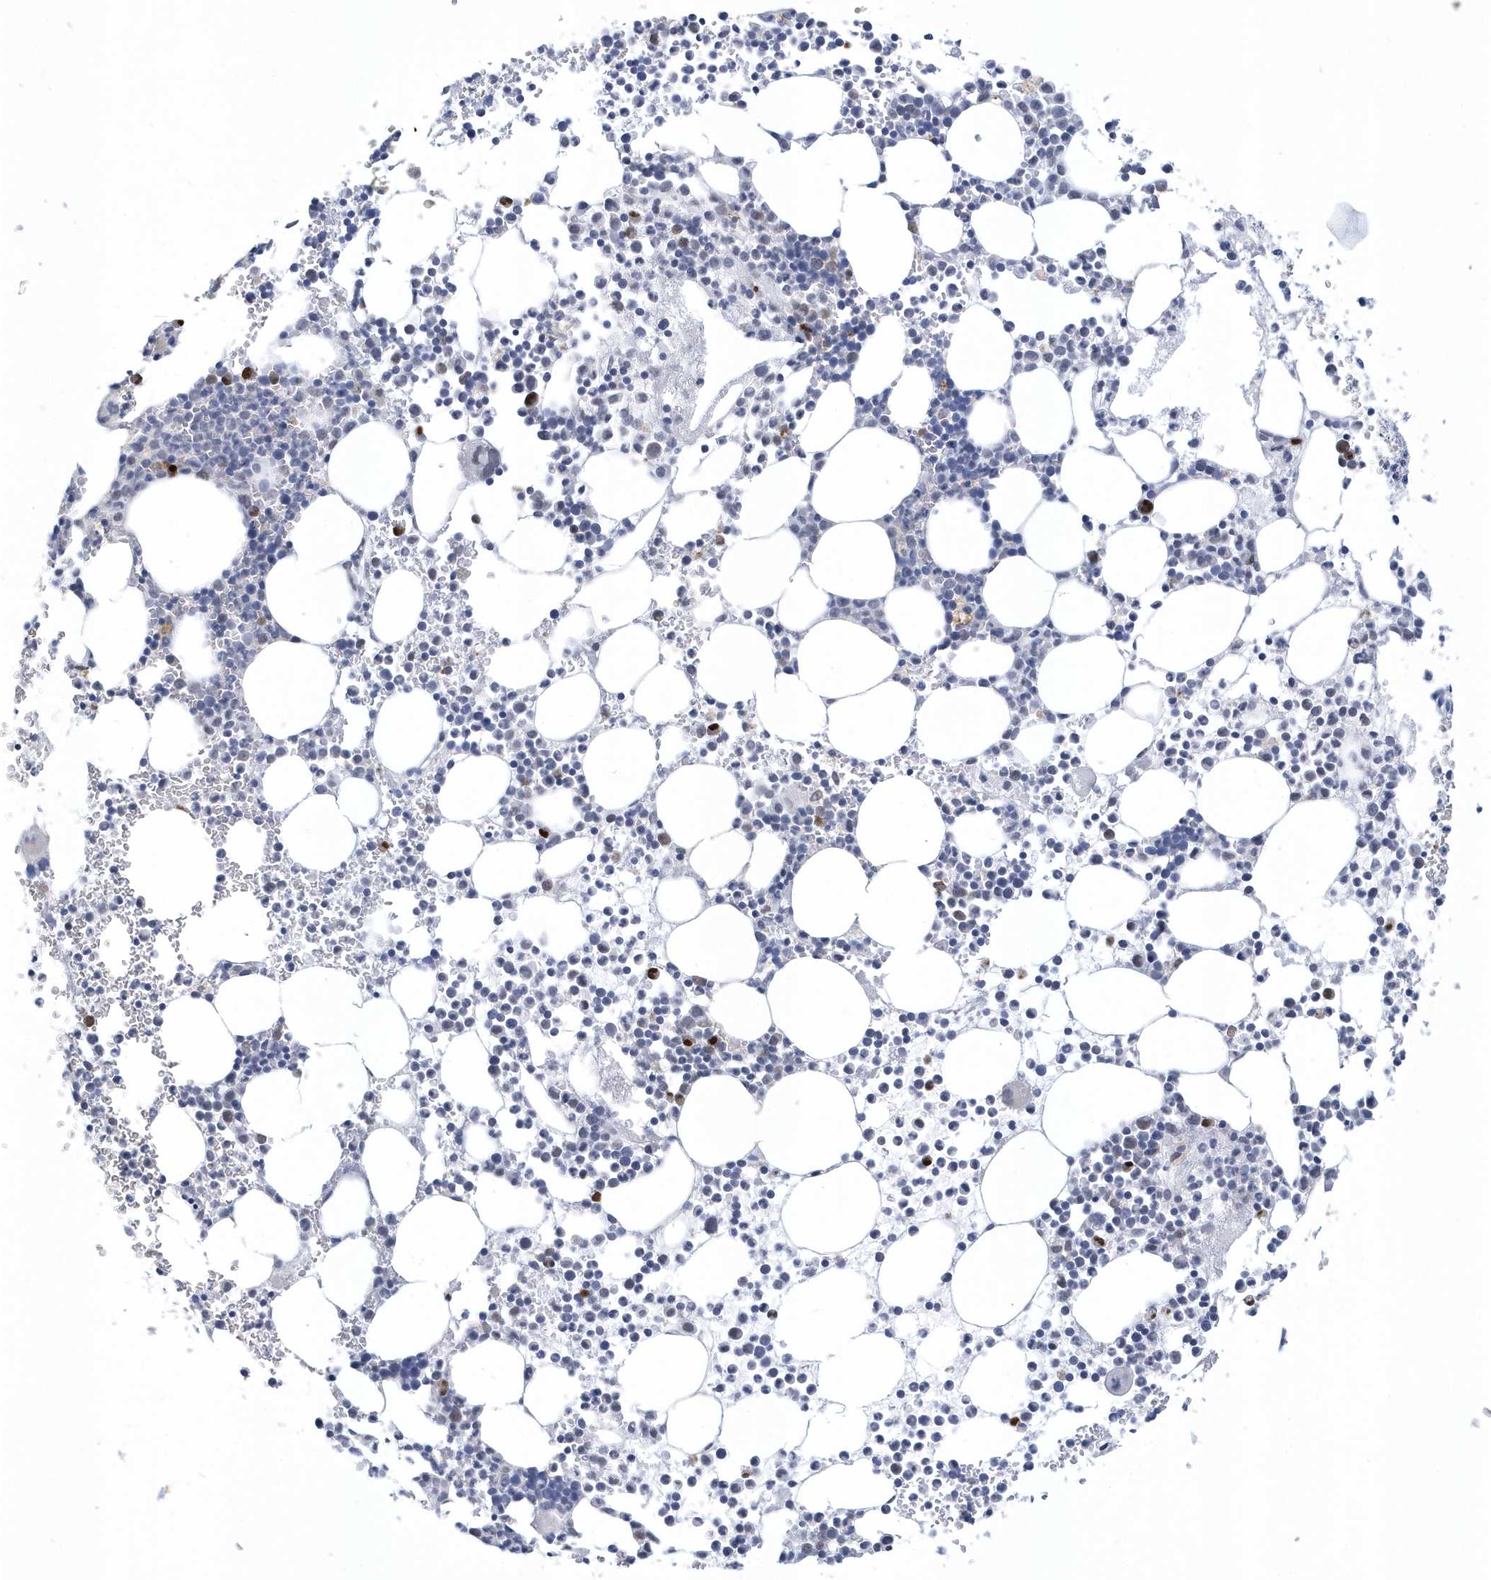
{"staining": {"intensity": "moderate", "quantity": "<25%", "location": "nuclear"}, "tissue": "bone marrow", "cell_type": "Hematopoietic cells", "image_type": "normal", "snomed": [{"axis": "morphology", "description": "Normal tissue, NOS"}, {"axis": "topography", "description": "Bone marrow"}], "caption": "Unremarkable bone marrow demonstrates moderate nuclear positivity in approximately <25% of hematopoietic cells, visualized by immunohistochemistry.", "gene": "SRGAP3", "patient": {"sex": "female", "age": 78}}